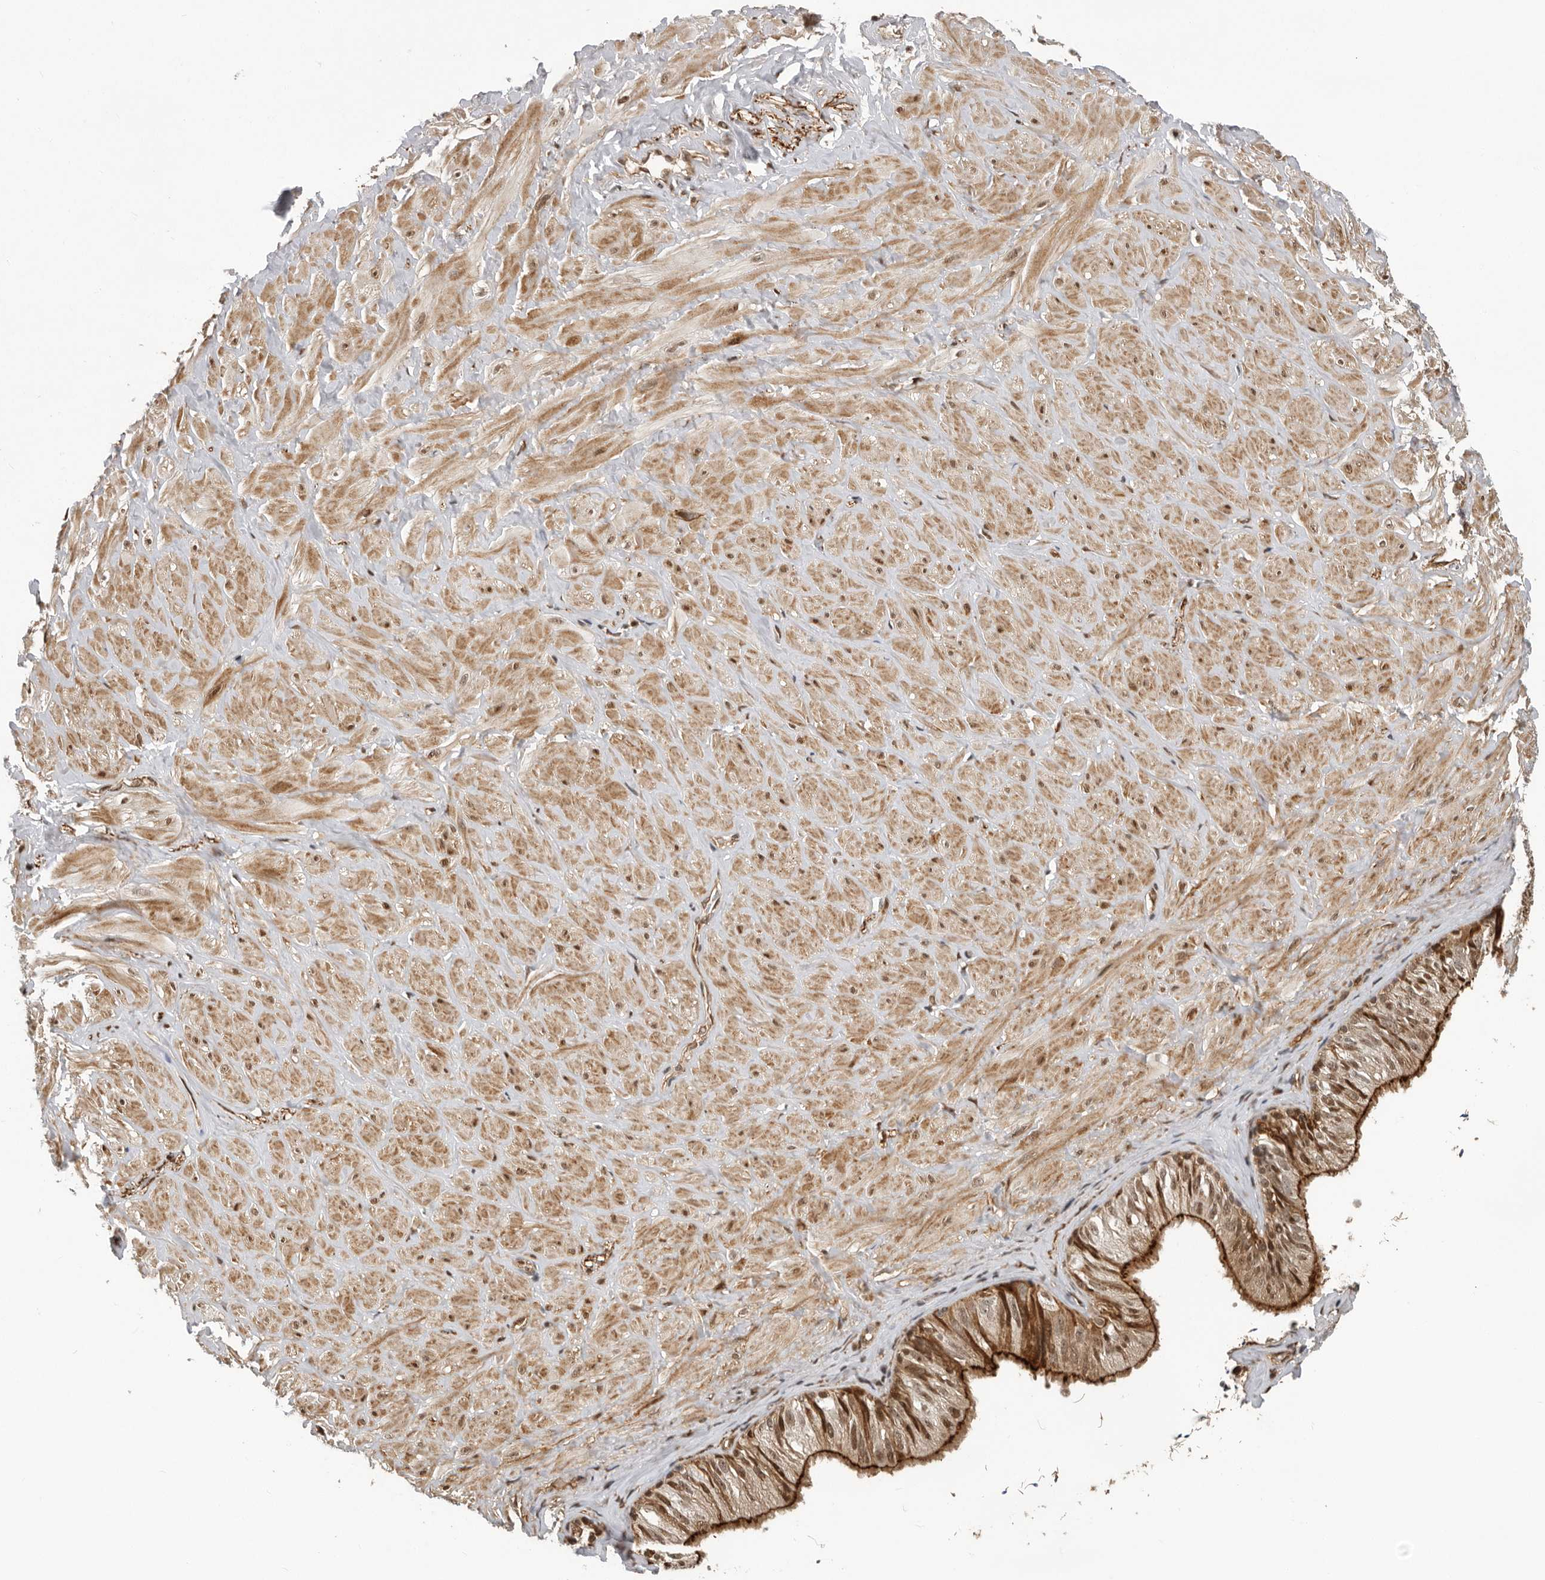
{"staining": {"intensity": "strong", "quantity": ">75%", "location": "cytoplasmic/membranous"}, "tissue": "adipose tissue", "cell_type": "Adipocytes", "image_type": "normal", "snomed": [{"axis": "morphology", "description": "Normal tissue, NOS"}, {"axis": "topography", "description": "Adipose tissue"}, {"axis": "topography", "description": "Vascular tissue"}, {"axis": "topography", "description": "Peripheral nerve tissue"}], "caption": "Protein analysis of benign adipose tissue reveals strong cytoplasmic/membranous expression in about >75% of adipocytes.", "gene": "RNF157", "patient": {"sex": "male", "age": 25}}